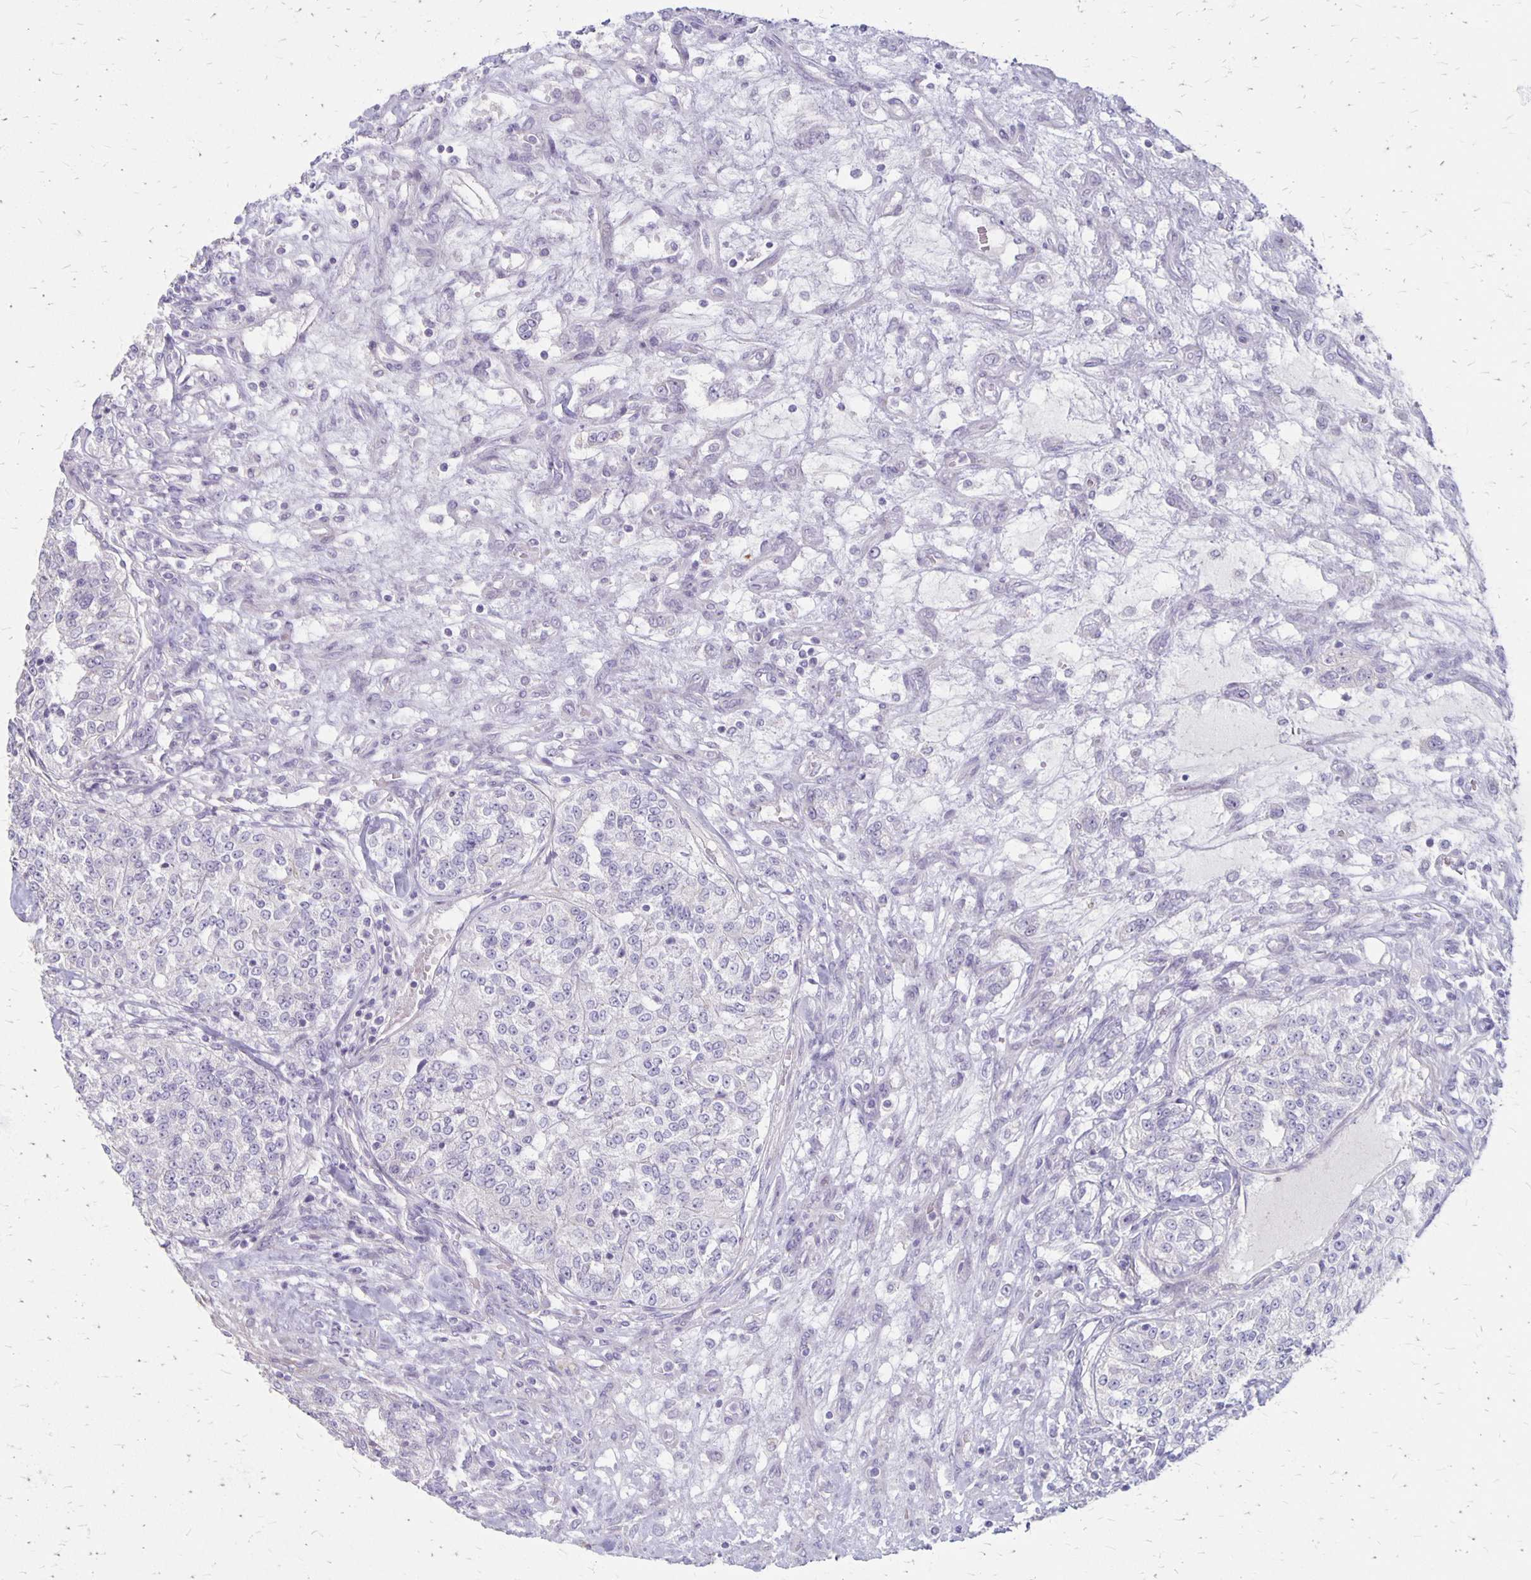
{"staining": {"intensity": "negative", "quantity": "none", "location": "none"}, "tissue": "renal cancer", "cell_type": "Tumor cells", "image_type": "cancer", "snomed": [{"axis": "morphology", "description": "Adenocarcinoma, NOS"}, {"axis": "topography", "description": "Kidney"}], "caption": "The image shows no significant expression in tumor cells of adenocarcinoma (renal). (Stains: DAB immunohistochemistry (IHC) with hematoxylin counter stain, Microscopy: brightfield microscopy at high magnification).", "gene": "HOMER1", "patient": {"sex": "female", "age": 63}}